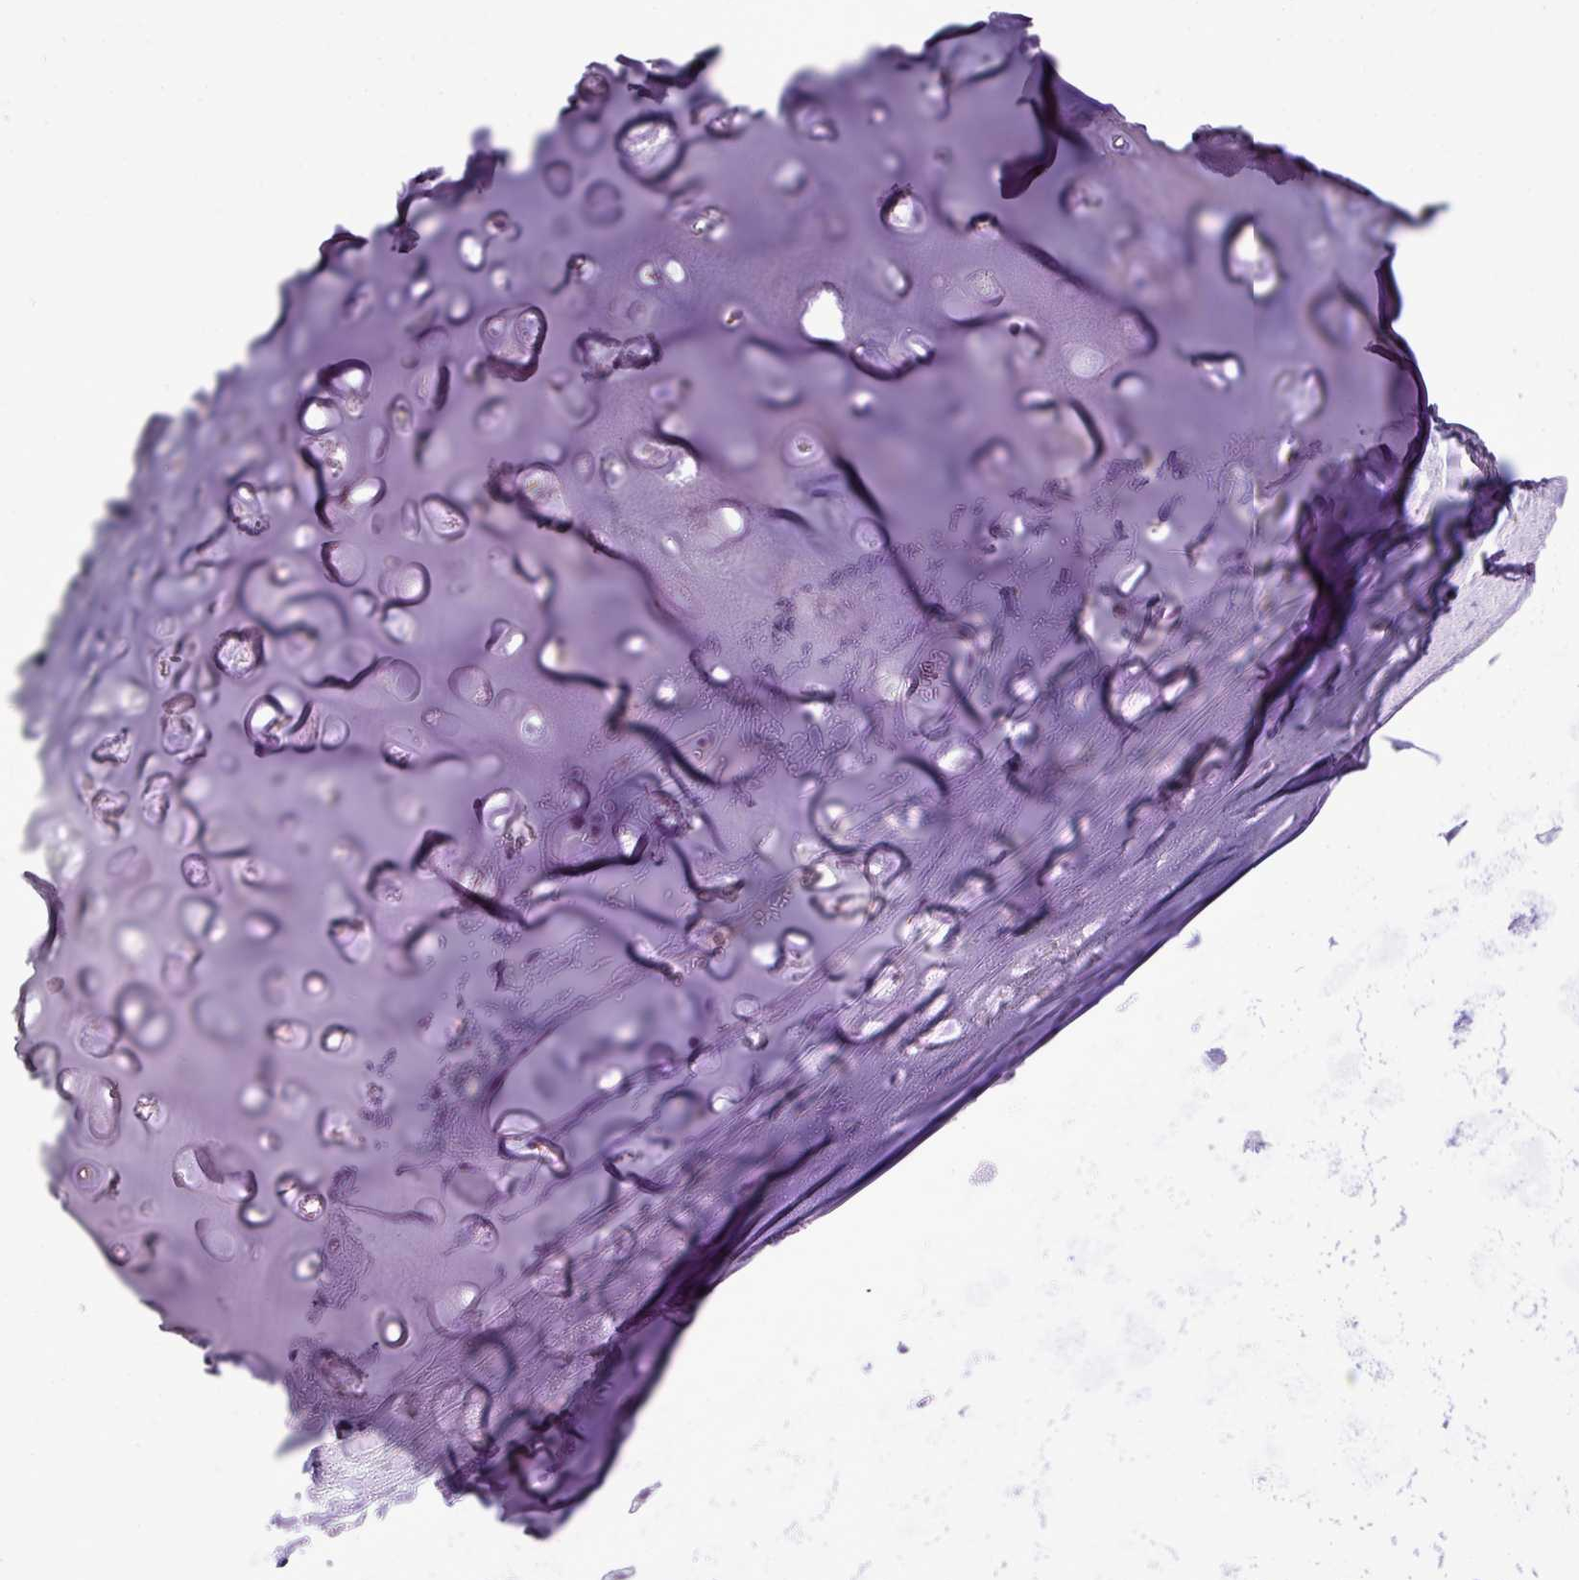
{"staining": {"intensity": "negative", "quantity": "none", "location": "none"}, "tissue": "adipose tissue", "cell_type": "Adipocytes", "image_type": "normal", "snomed": [{"axis": "morphology", "description": "Normal tissue, NOS"}, {"axis": "topography", "description": "Lymph node"}, {"axis": "topography", "description": "Cartilage tissue"}, {"axis": "topography", "description": "Bronchus"}], "caption": "This is an IHC image of normal adipose tissue. There is no staining in adipocytes.", "gene": "FAM43A", "patient": {"sex": "female", "age": 70}}